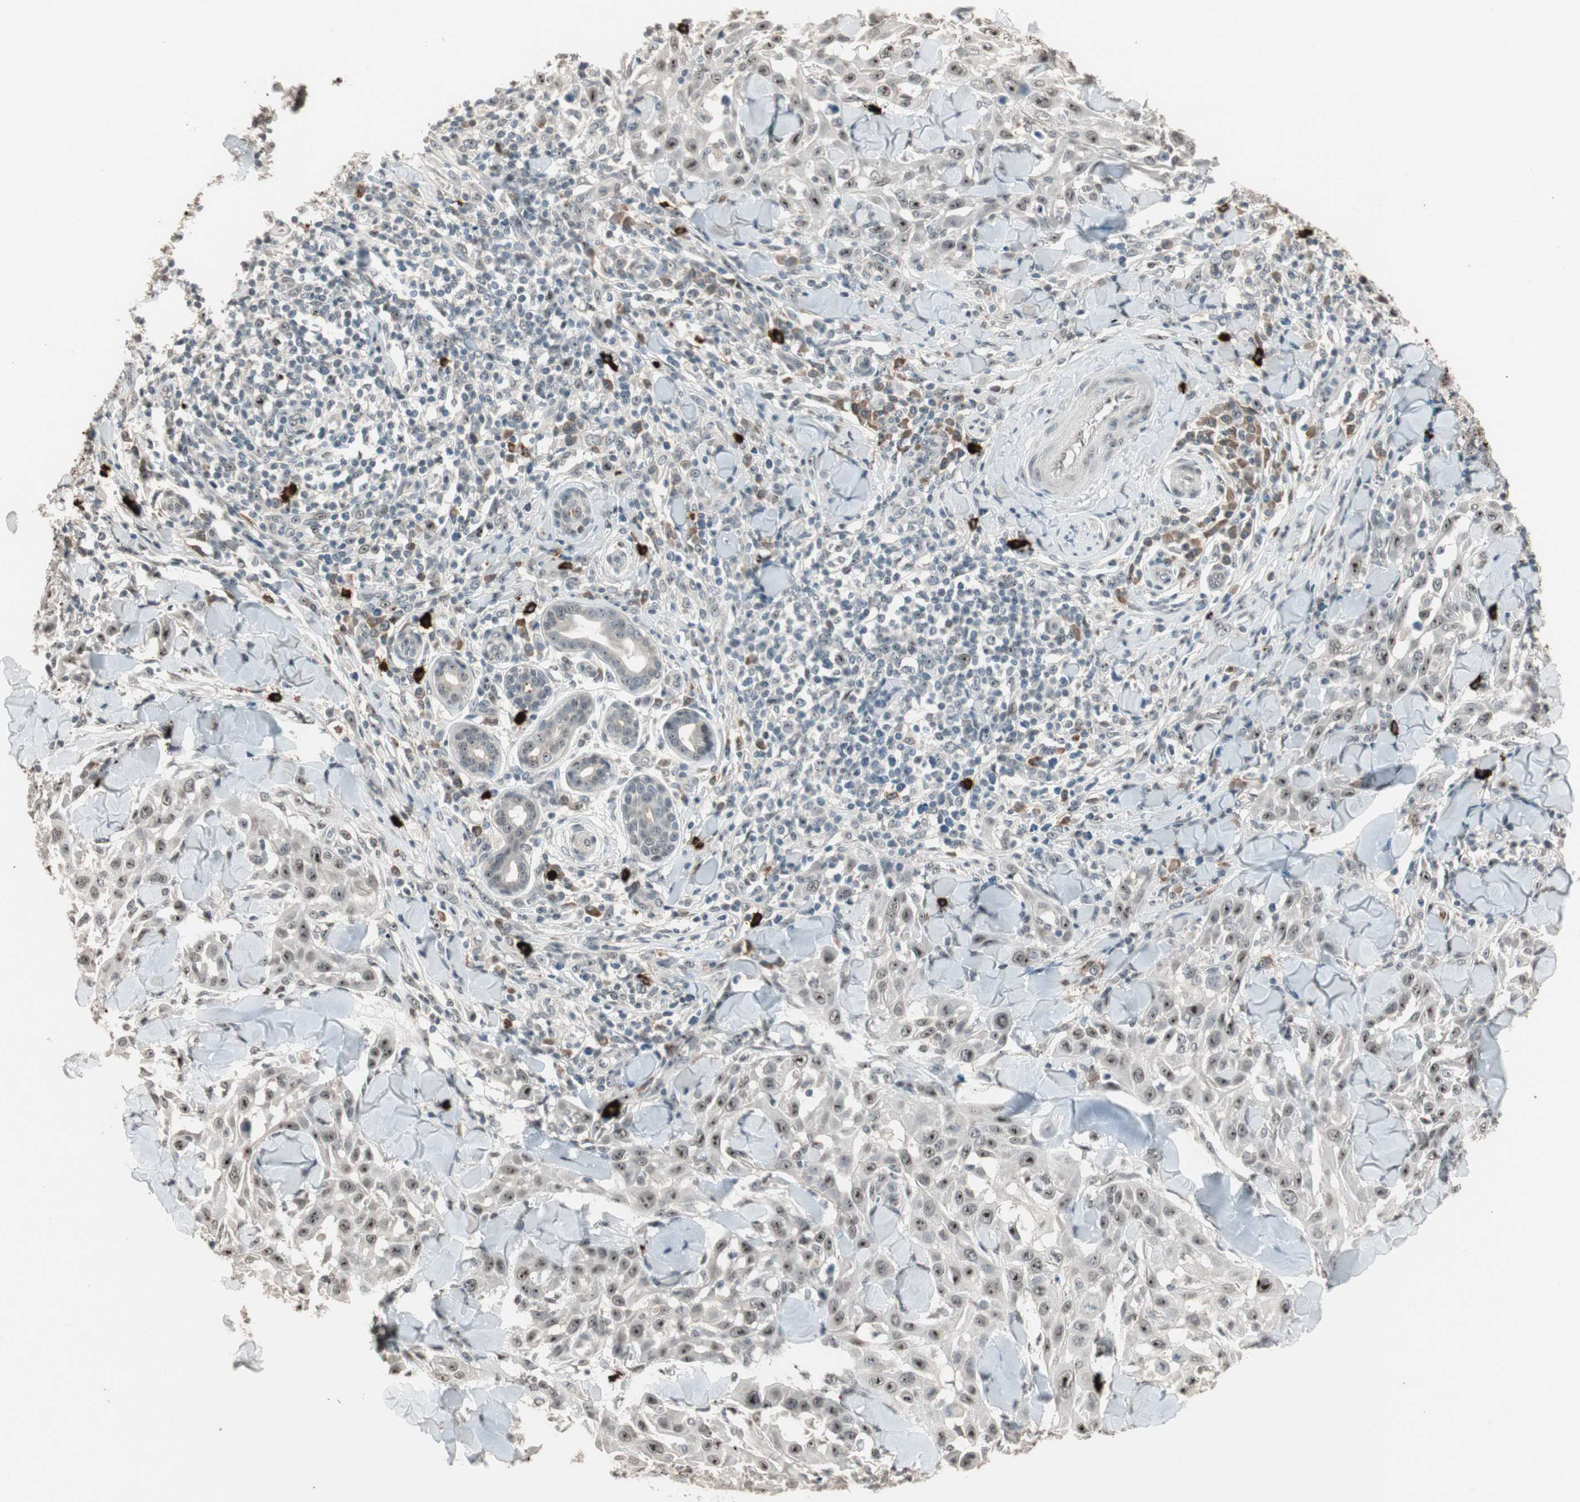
{"staining": {"intensity": "weak", "quantity": ">75%", "location": "nuclear"}, "tissue": "skin cancer", "cell_type": "Tumor cells", "image_type": "cancer", "snomed": [{"axis": "morphology", "description": "Squamous cell carcinoma, NOS"}, {"axis": "topography", "description": "Skin"}], "caption": "Human skin cancer stained with a brown dye displays weak nuclear positive positivity in about >75% of tumor cells.", "gene": "ETV4", "patient": {"sex": "male", "age": 24}}